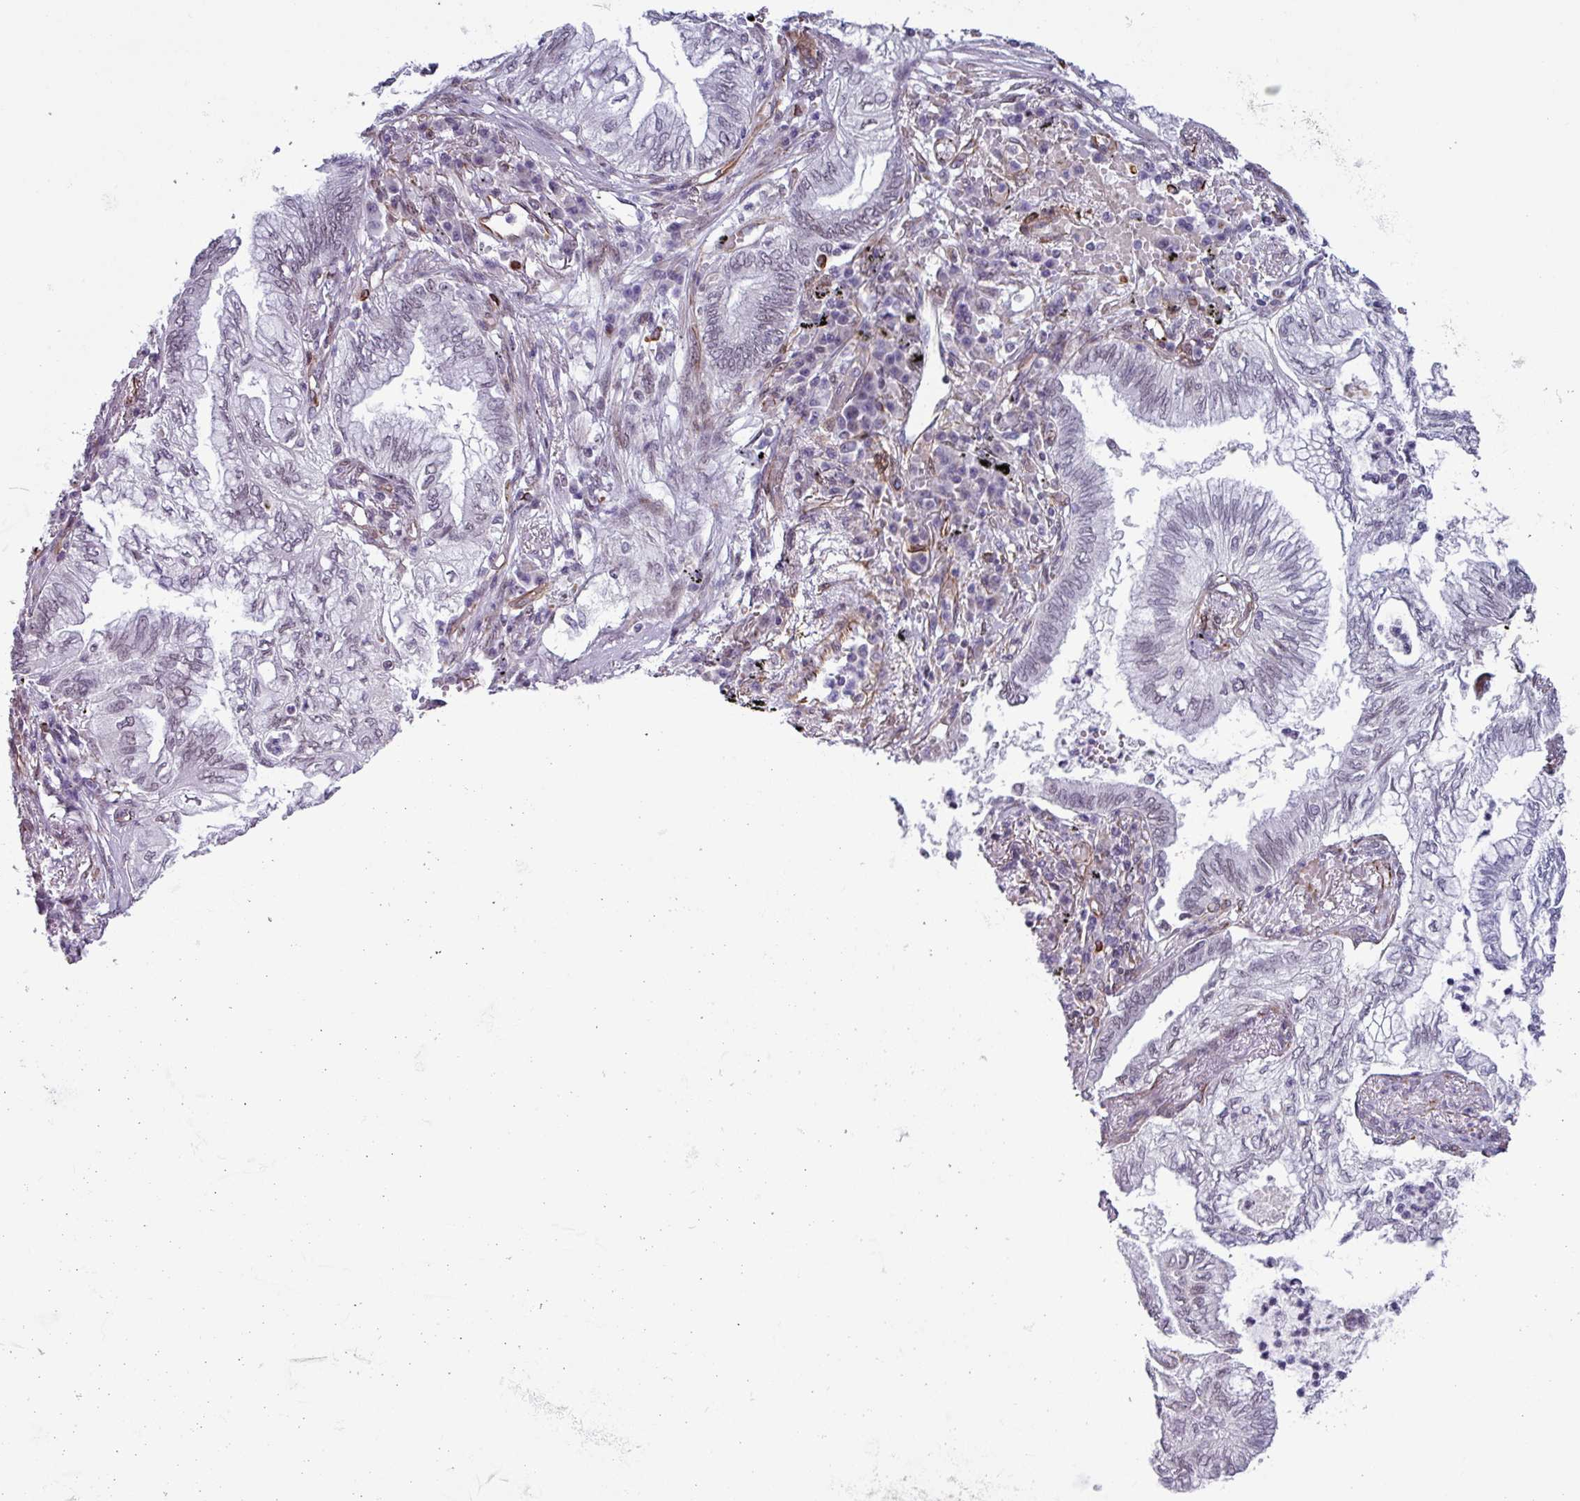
{"staining": {"intensity": "negative", "quantity": "none", "location": "none"}, "tissue": "lung cancer", "cell_type": "Tumor cells", "image_type": "cancer", "snomed": [{"axis": "morphology", "description": "Adenocarcinoma, NOS"}, {"axis": "topography", "description": "Lung"}], "caption": "The histopathology image shows no significant expression in tumor cells of lung adenocarcinoma.", "gene": "CHD3", "patient": {"sex": "female", "age": 70}}